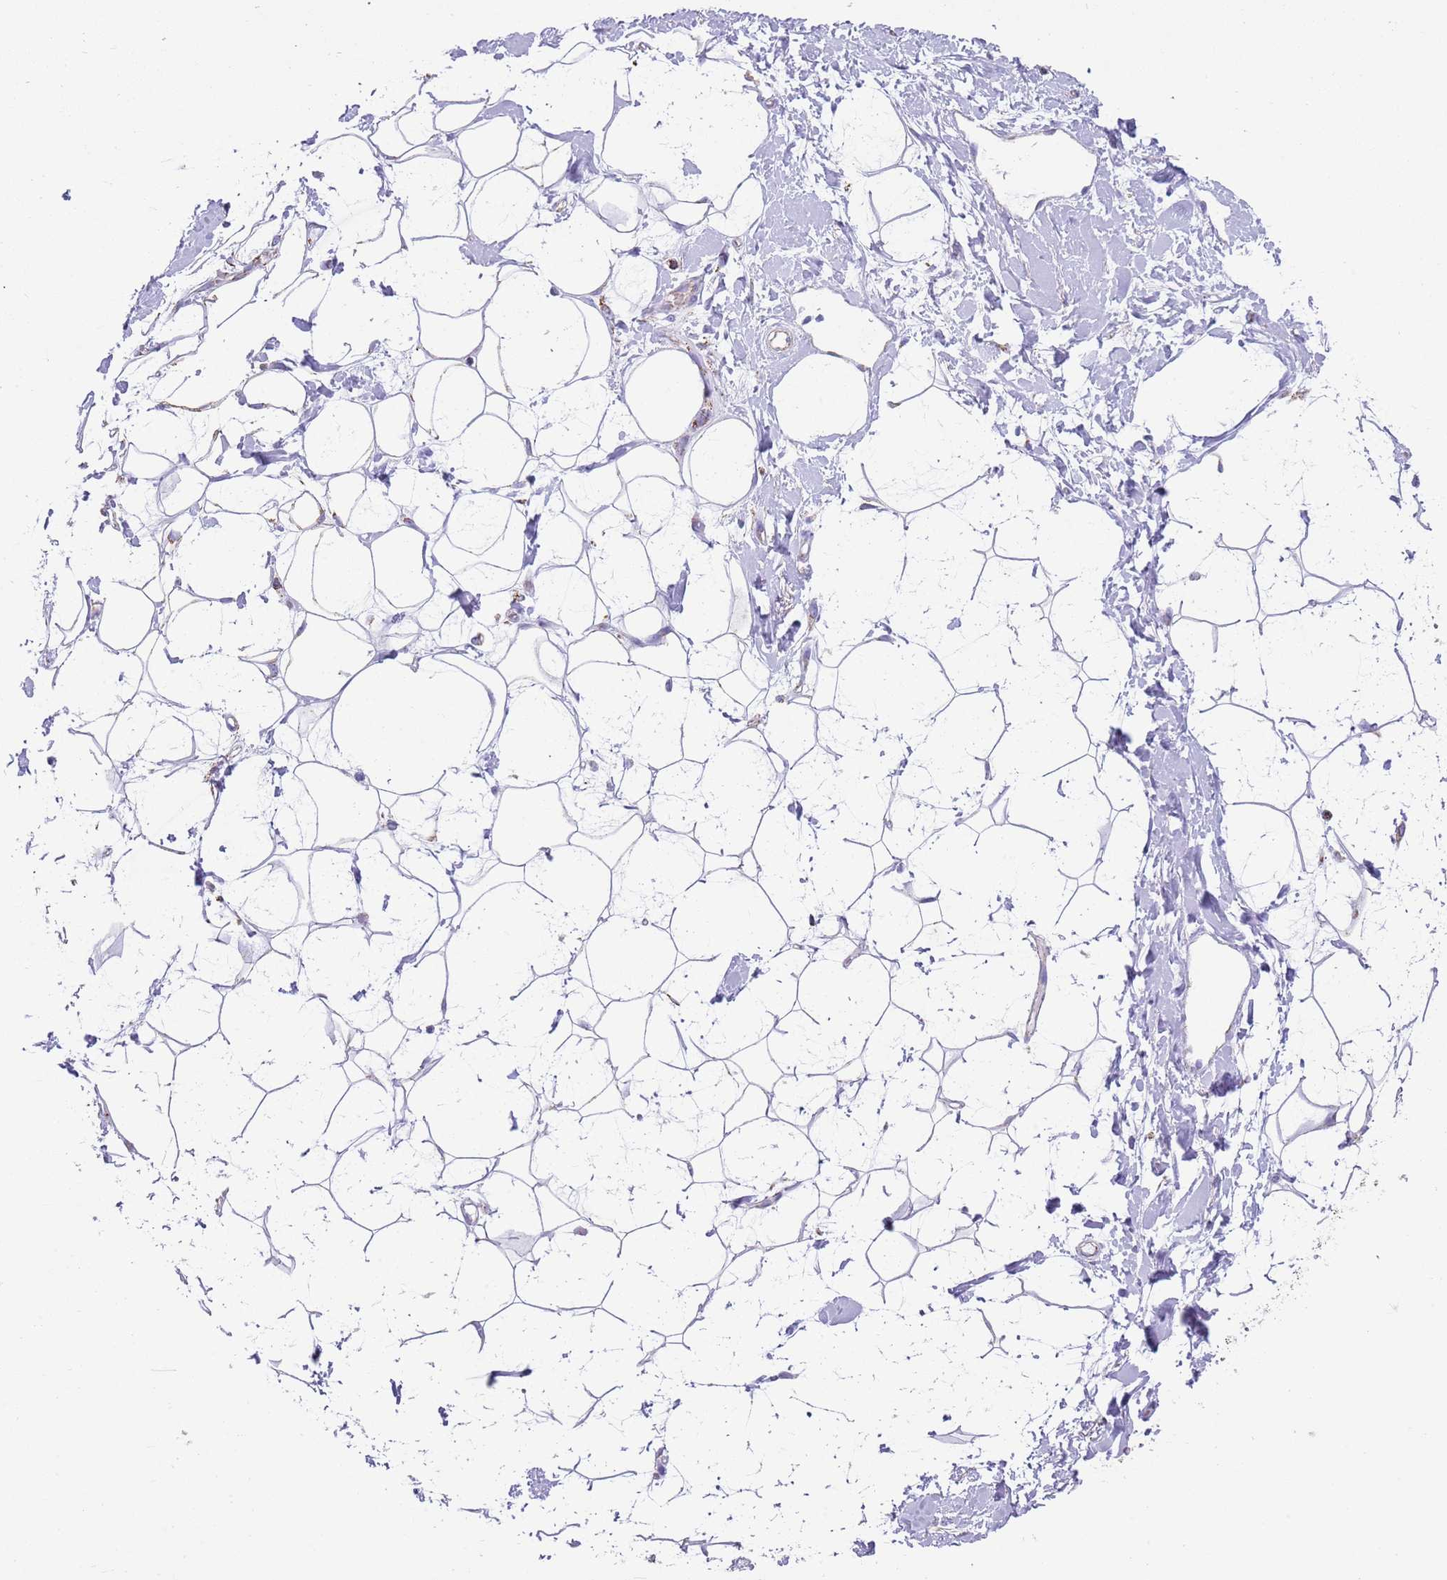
{"staining": {"intensity": "negative", "quantity": "none", "location": "none"}, "tissue": "adipose tissue", "cell_type": "Adipocytes", "image_type": "normal", "snomed": [{"axis": "morphology", "description": "Normal tissue, NOS"}, {"axis": "topography", "description": "Breast"}], "caption": "Micrograph shows no significant protein staining in adipocytes of unremarkable adipose tissue. (DAB immunohistochemistry visualized using brightfield microscopy, high magnification).", "gene": "TTLL1", "patient": {"sex": "female", "age": 26}}